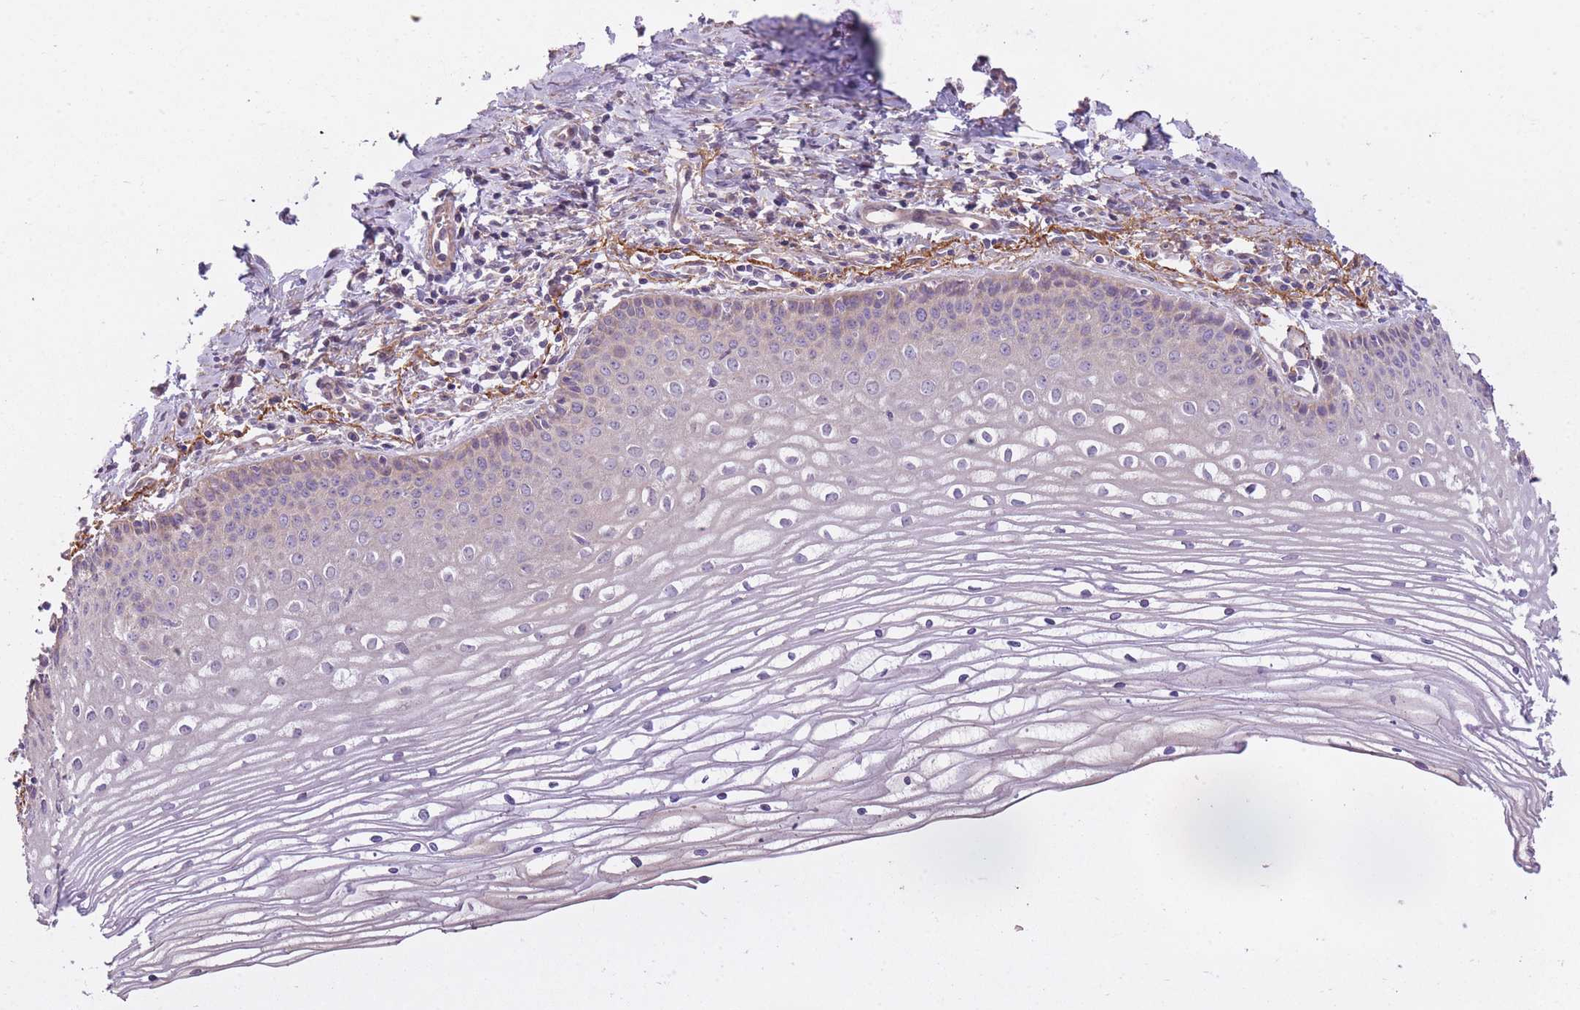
{"staining": {"intensity": "moderate", "quantity": "25%-75%", "location": "cytoplasmic/membranous"}, "tissue": "cervix", "cell_type": "Glandular cells", "image_type": "normal", "snomed": [{"axis": "morphology", "description": "Normal tissue, NOS"}, {"axis": "topography", "description": "Cervix"}], "caption": "The micrograph exhibits immunohistochemical staining of normal cervix. There is moderate cytoplasmic/membranous positivity is appreciated in about 25%-75% of glandular cells.", "gene": "REV1", "patient": {"sex": "female", "age": 47}}